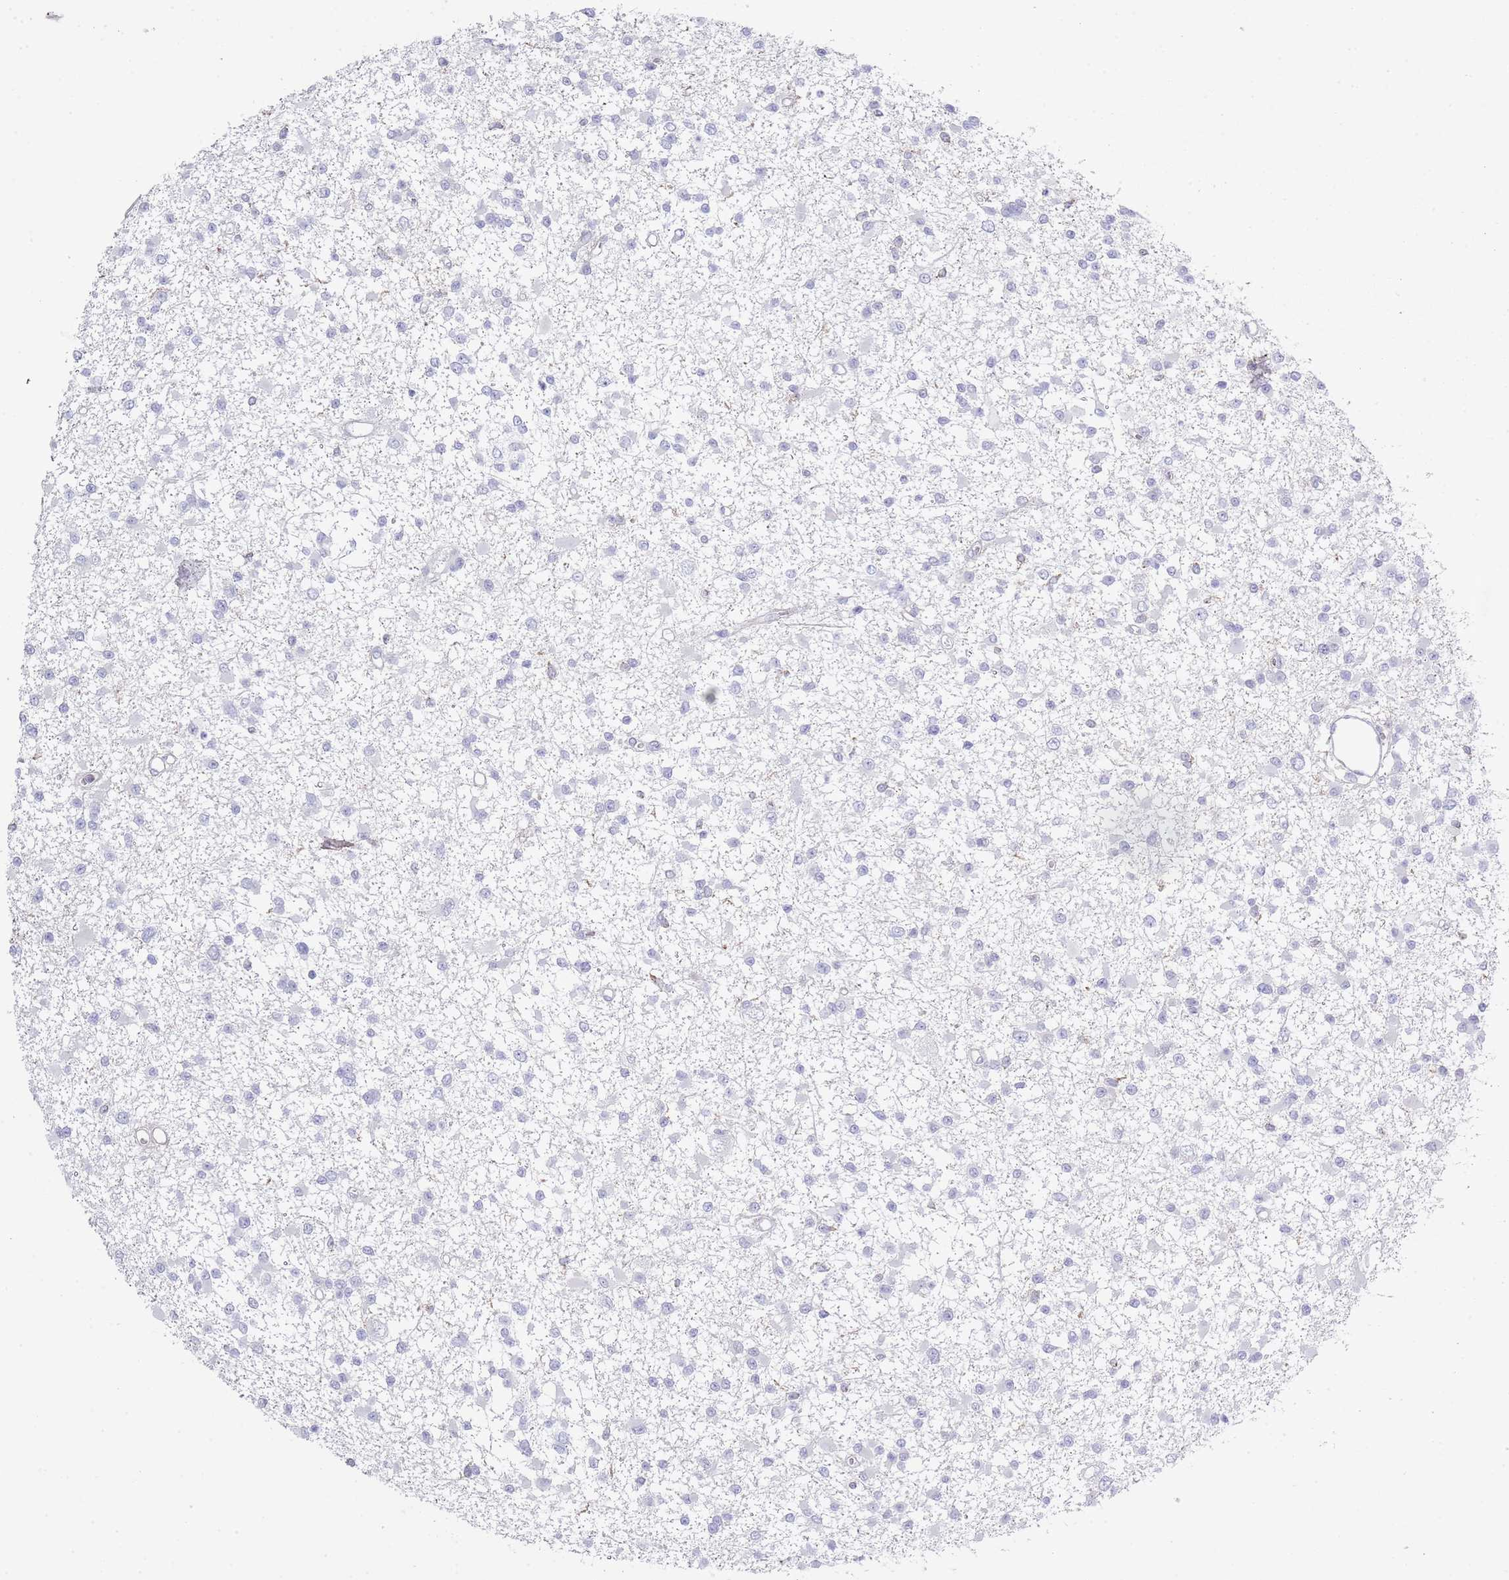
{"staining": {"intensity": "negative", "quantity": "none", "location": "none"}, "tissue": "glioma", "cell_type": "Tumor cells", "image_type": "cancer", "snomed": [{"axis": "morphology", "description": "Glioma, malignant, Low grade"}, {"axis": "topography", "description": "Brain"}], "caption": "IHC of malignant low-grade glioma demonstrates no staining in tumor cells.", "gene": "LPXN", "patient": {"sex": "female", "age": 22}}